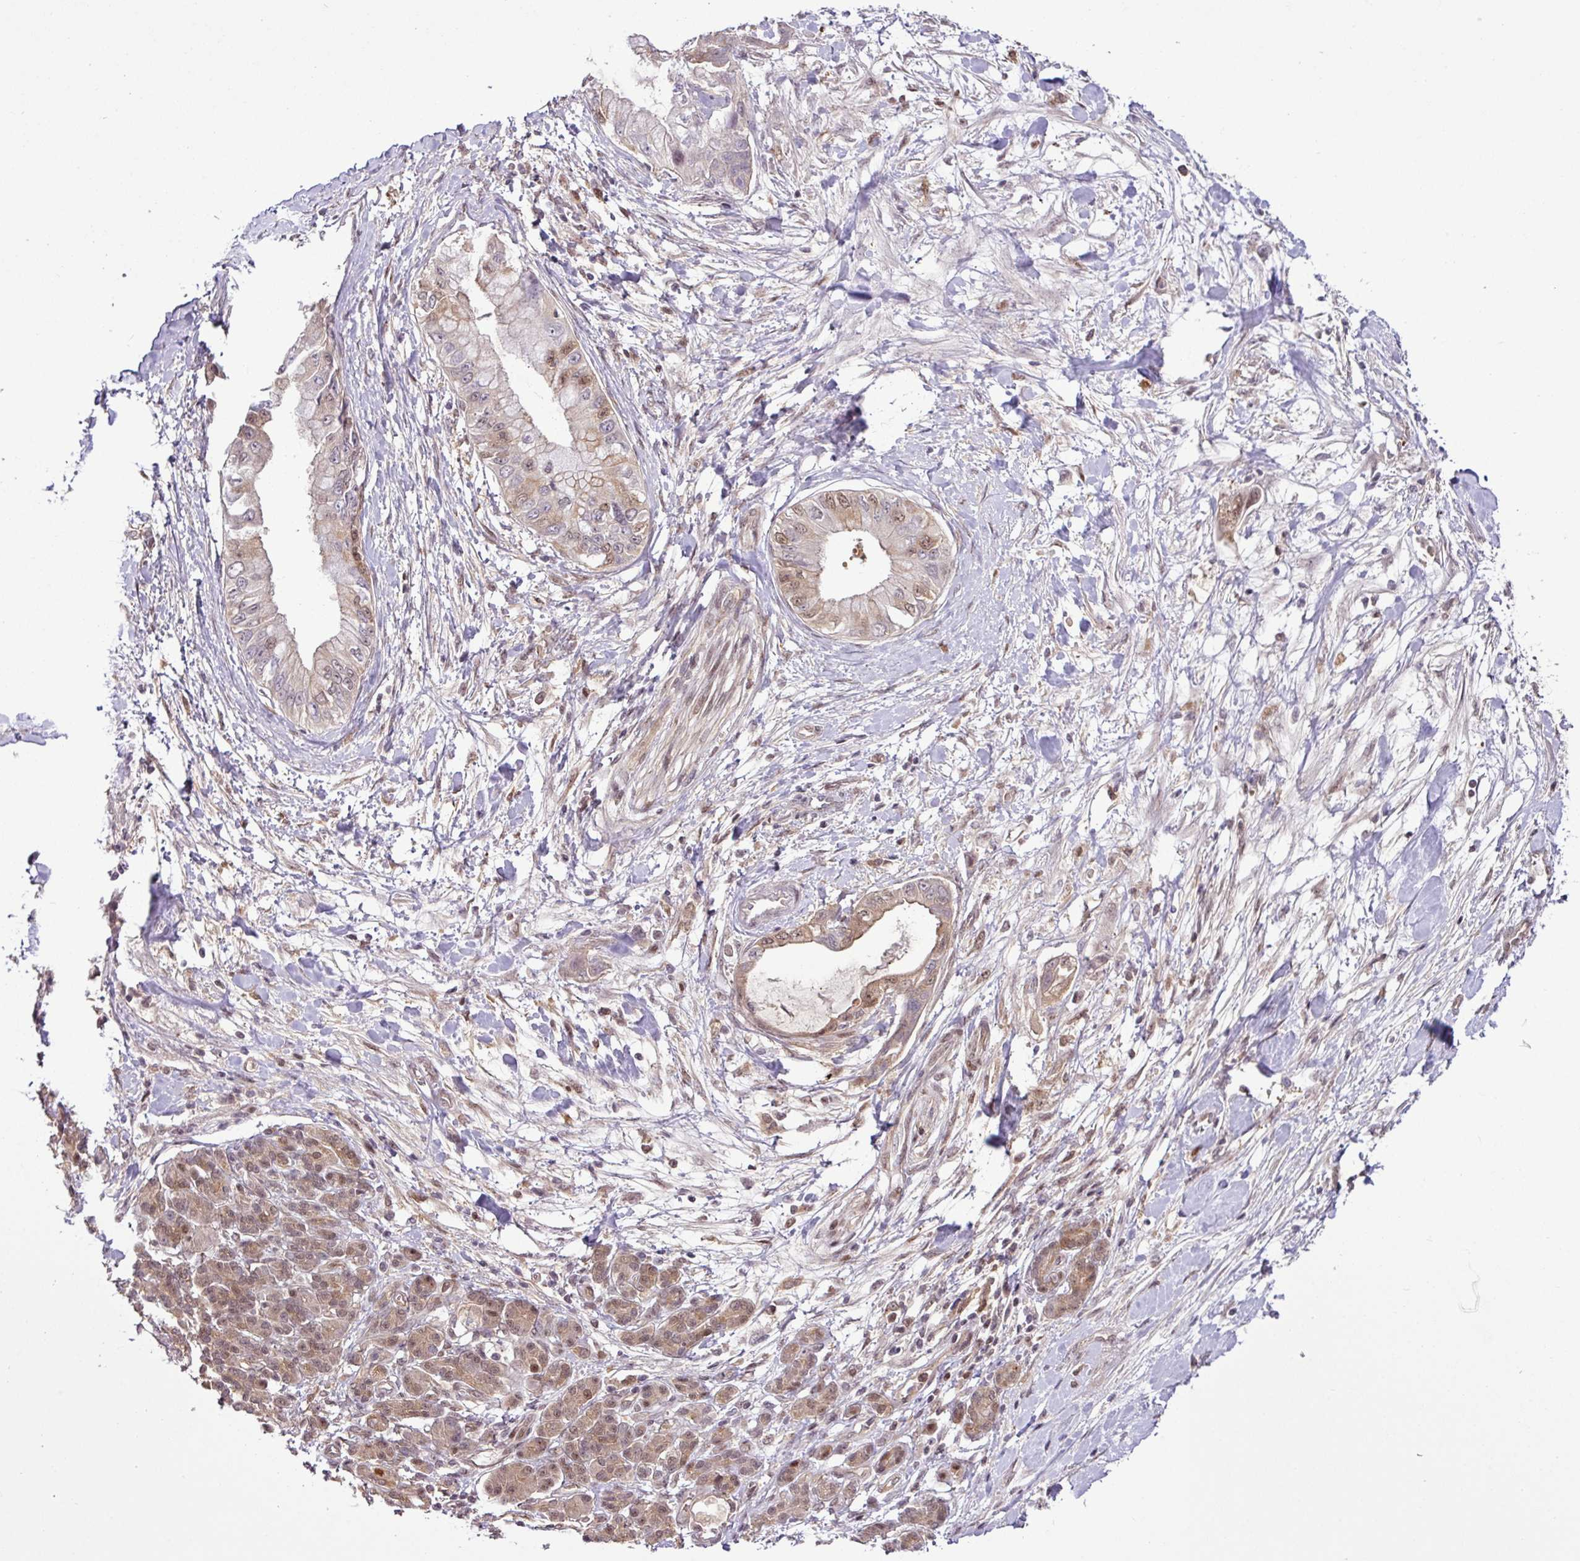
{"staining": {"intensity": "moderate", "quantity": "25%-75%", "location": "cytoplasmic/membranous,nuclear"}, "tissue": "pancreatic cancer", "cell_type": "Tumor cells", "image_type": "cancer", "snomed": [{"axis": "morphology", "description": "Adenocarcinoma, NOS"}, {"axis": "topography", "description": "Pancreas"}], "caption": "Adenocarcinoma (pancreatic) stained for a protein (brown) displays moderate cytoplasmic/membranous and nuclear positive staining in approximately 25%-75% of tumor cells.", "gene": "ITPKC", "patient": {"sex": "male", "age": 48}}